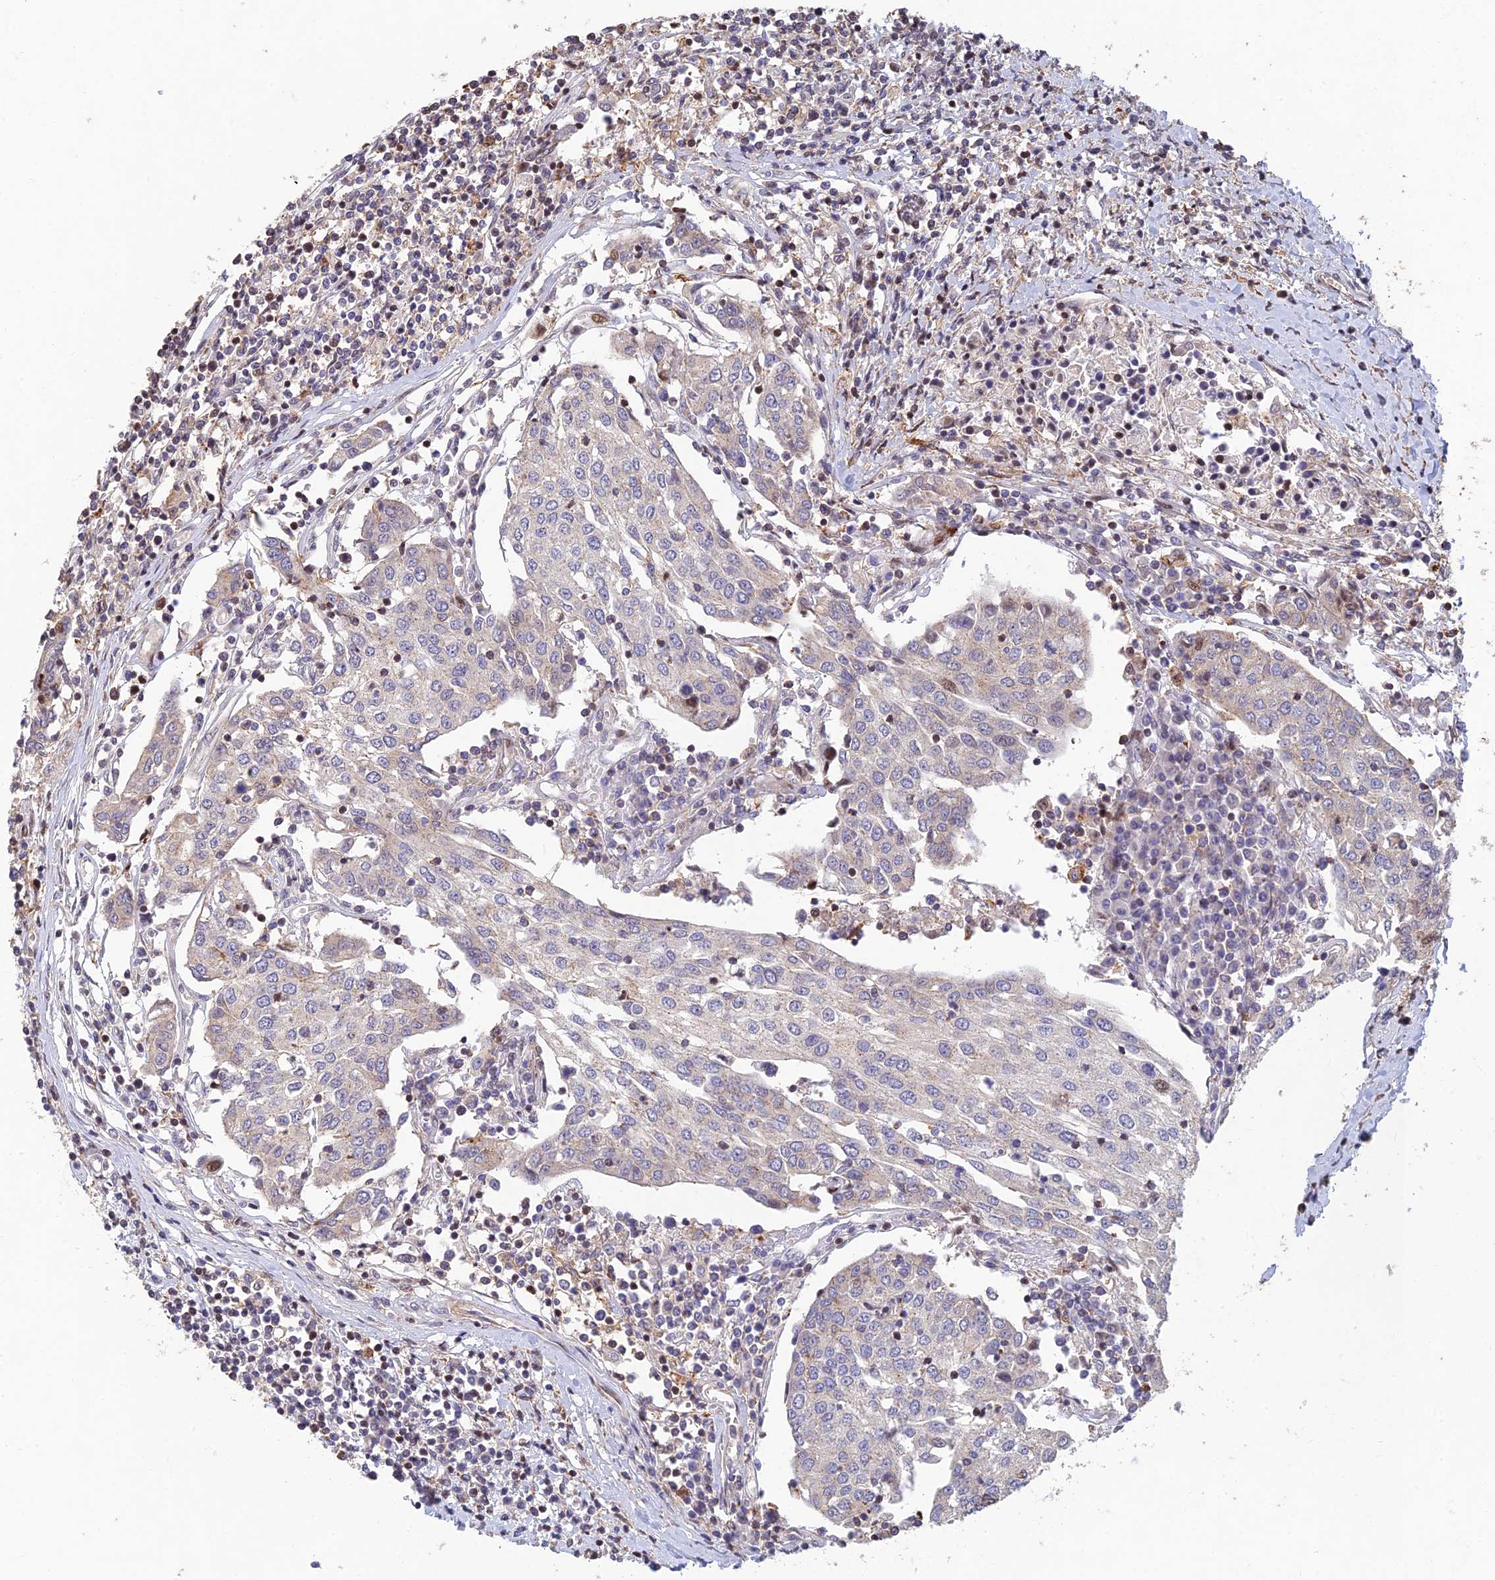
{"staining": {"intensity": "negative", "quantity": "none", "location": "none"}, "tissue": "urothelial cancer", "cell_type": "Tumor cells", "image_type": "cancer", "snomed": [{"axis": "morphology", "description": "Urothelial carcinoma, High grade"}, {"axis": "topography", "description": "Urinary bladder"}], "caption": "High power microscopy image of an immunohistochemistry (IHC) photomicrograph of urothelial carcinoma (high-grade), revealing no significant expression in tumor cells. (Brightfield microscopy of DAB (3,3'-diaminobenzidine) IHC at high magnification).", "gene": "RELCH", "patient": {"sex": "female", "age": 85}}